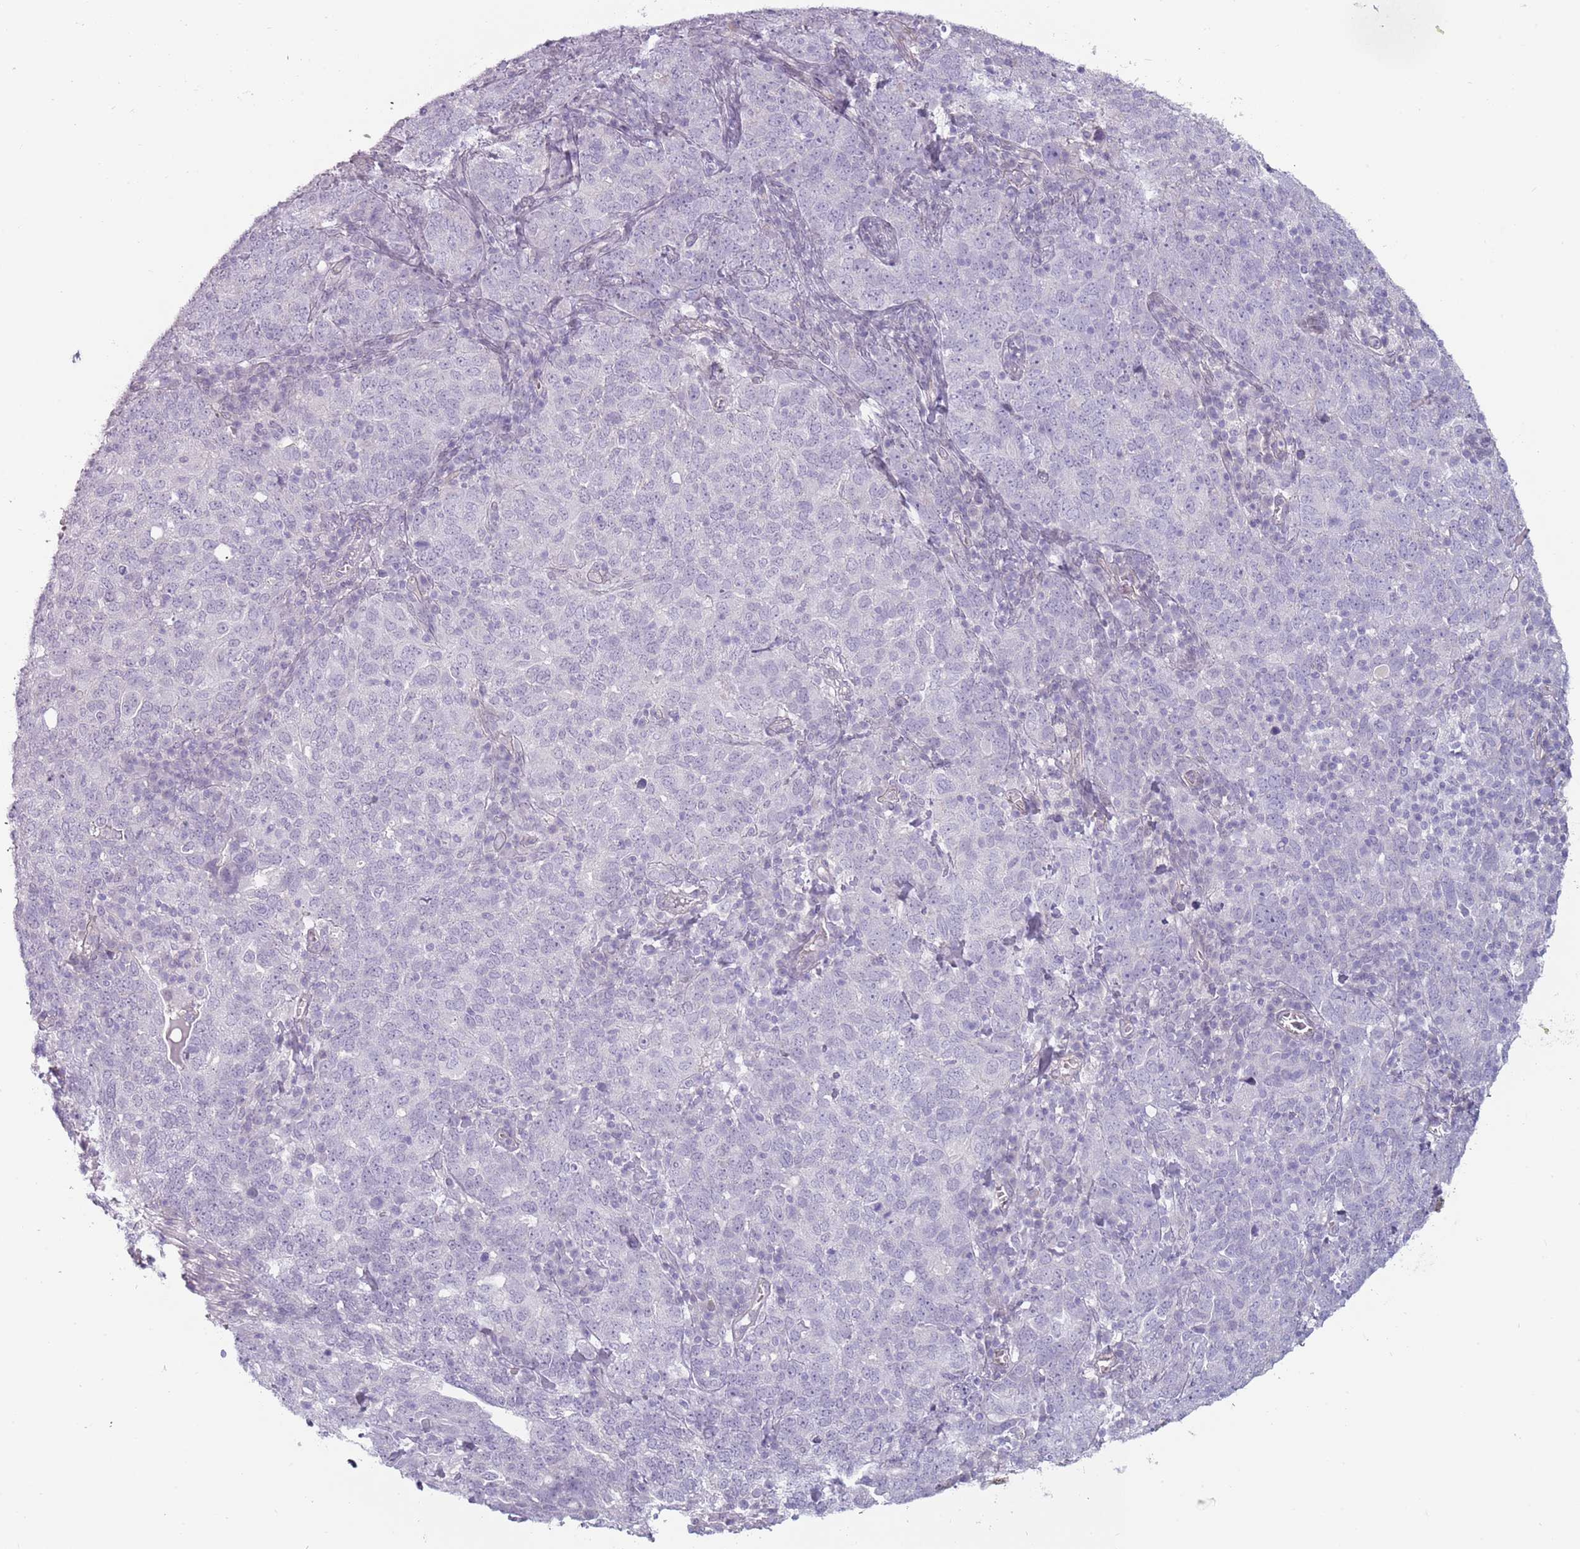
{"staining": {"intensity": "negative", "quantity": "none", "location": "none"}, "tissue": "ovarian cancer", "cell_type": "Tumor cells", "image_type": "cancer", "snomed": [{"axis": "morphology", "description": "Carcinoma, endometroid"}, {"axis": "topography", "description": "Ovary"}], "caption": "Immunohistochemistry of human ovarian endometroid carcinoma reveals no positivity in tumor cells.", "gene": "RFX2", "patient": {"sex": "female", "age": 62}}